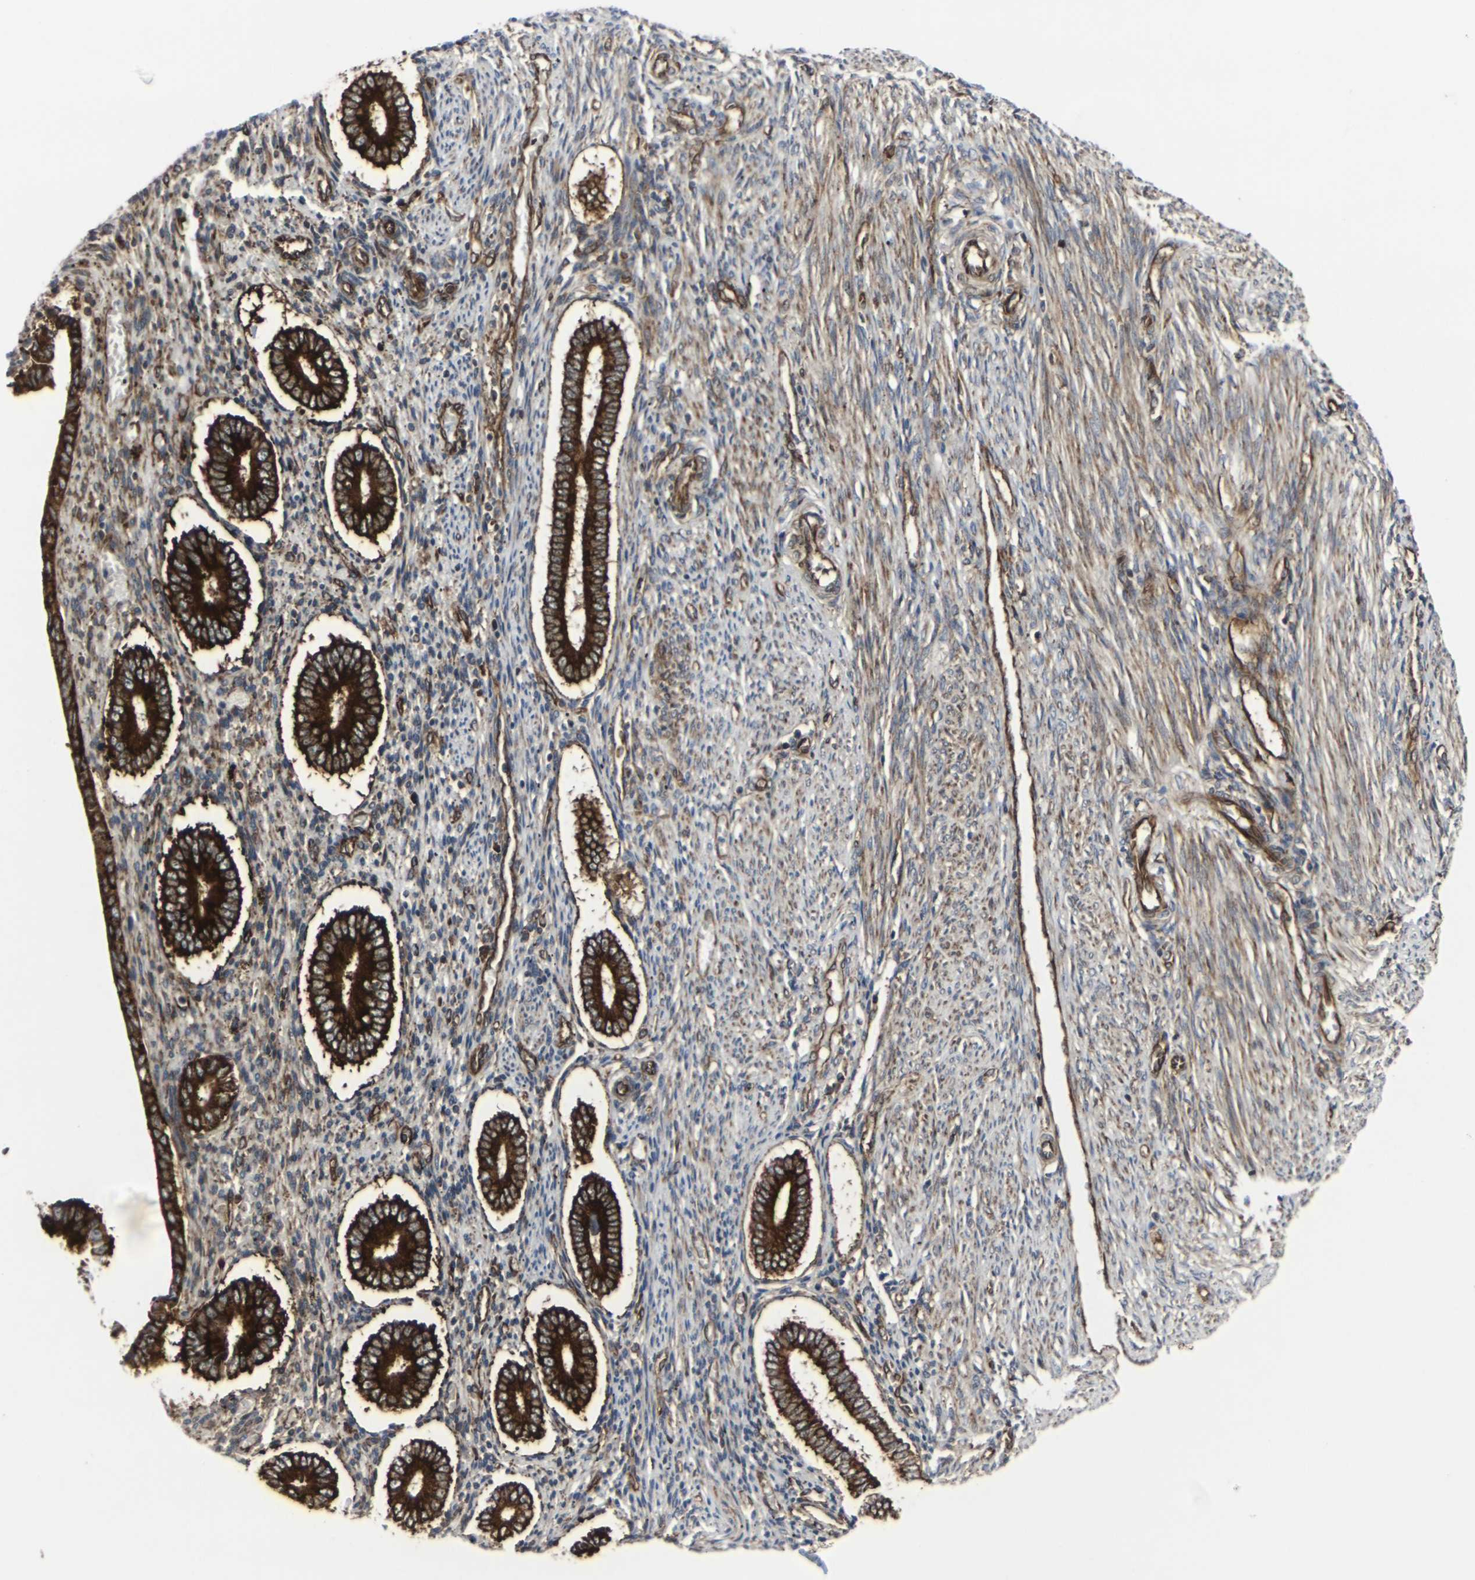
{"staining": {"intensity": "moderate", "quantity": ">75%", "location": "cytoplasmic/membranous"}, "tissue": "endometrium", "cell_type": "Cells in endometrial stroma", "image_type": "normal", "snomed": [{"axis": "morphology", "description": "Normal tissue, NOS"}, {"axis": "topography", "description": "Endometrium"}], "caption": "Endometrium was stained to show a protein in brown. There is medium levels of moderate cytoplasmic/membranous staining in about >75% of cells in endometrial stroma. The staining is performed using DAB (3,3'-diaminobenzidine) brown chromogen to label protein expression. The nuclei are counter-stained blue using hematoxylin.", "gene": "MARCHF2", "patient": {"sex": "female", "age": 42}}